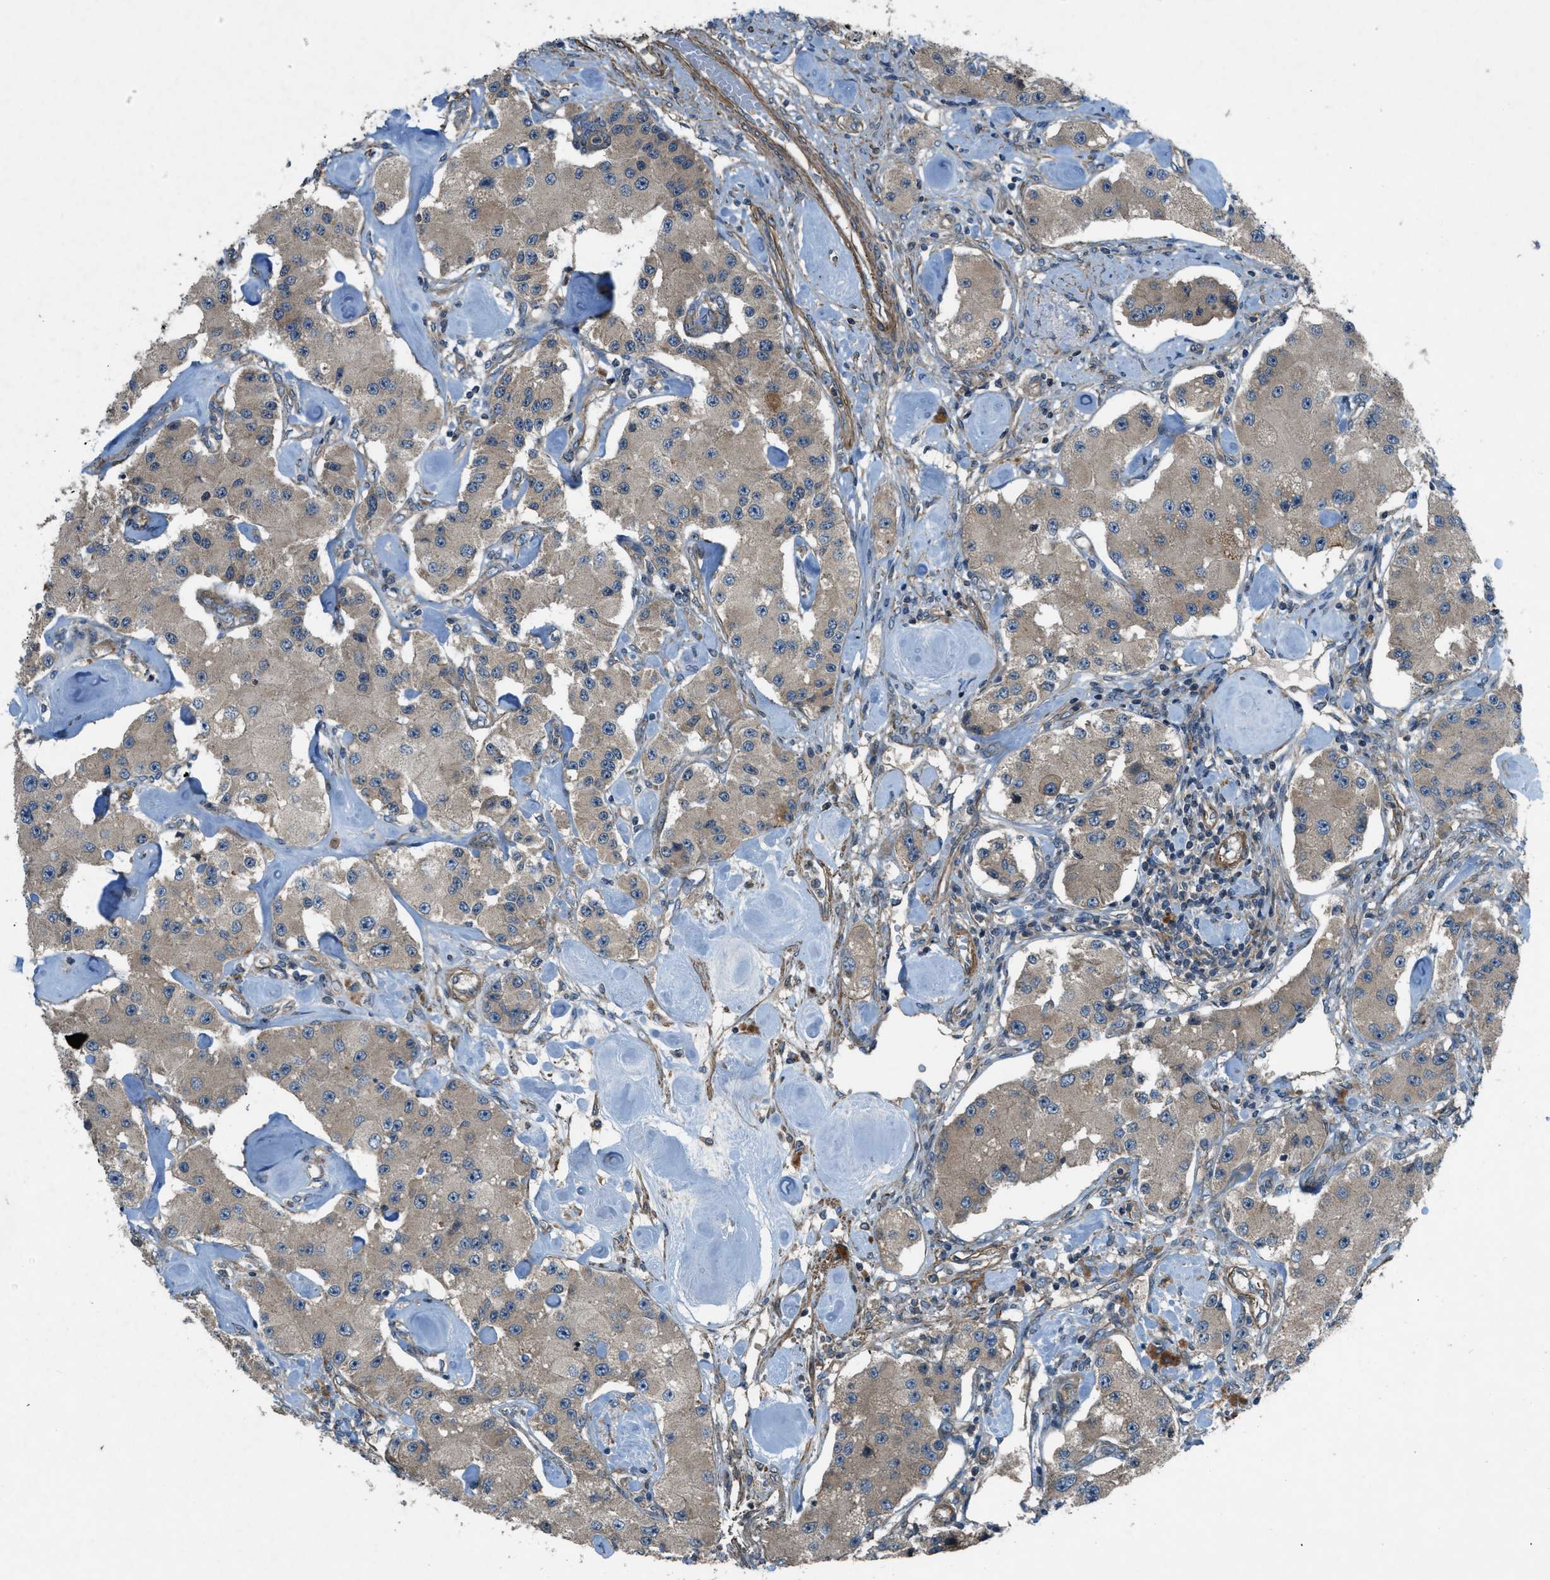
{"staining": {"intensity": "moderate", "quantity": ">75%", "location": "cytoplasmic/membranous"}, "tissue": "carcinoid", "cell_type": "Tumor cells", "image_type": "cancer", "snomed": [{"axis": "morphology", "description": "Carcinoid, malignant, NOS"}, {"axis": "topography", "description": "Pancreas"}], "caption": "The image exhibits a brown stain indicating the presence of a protein in the cytoplasmic/membranous of tumor cells in carcinoid (malignant).", "gene": "VEZT", "patient": {"sex": "male", "age": 41}}